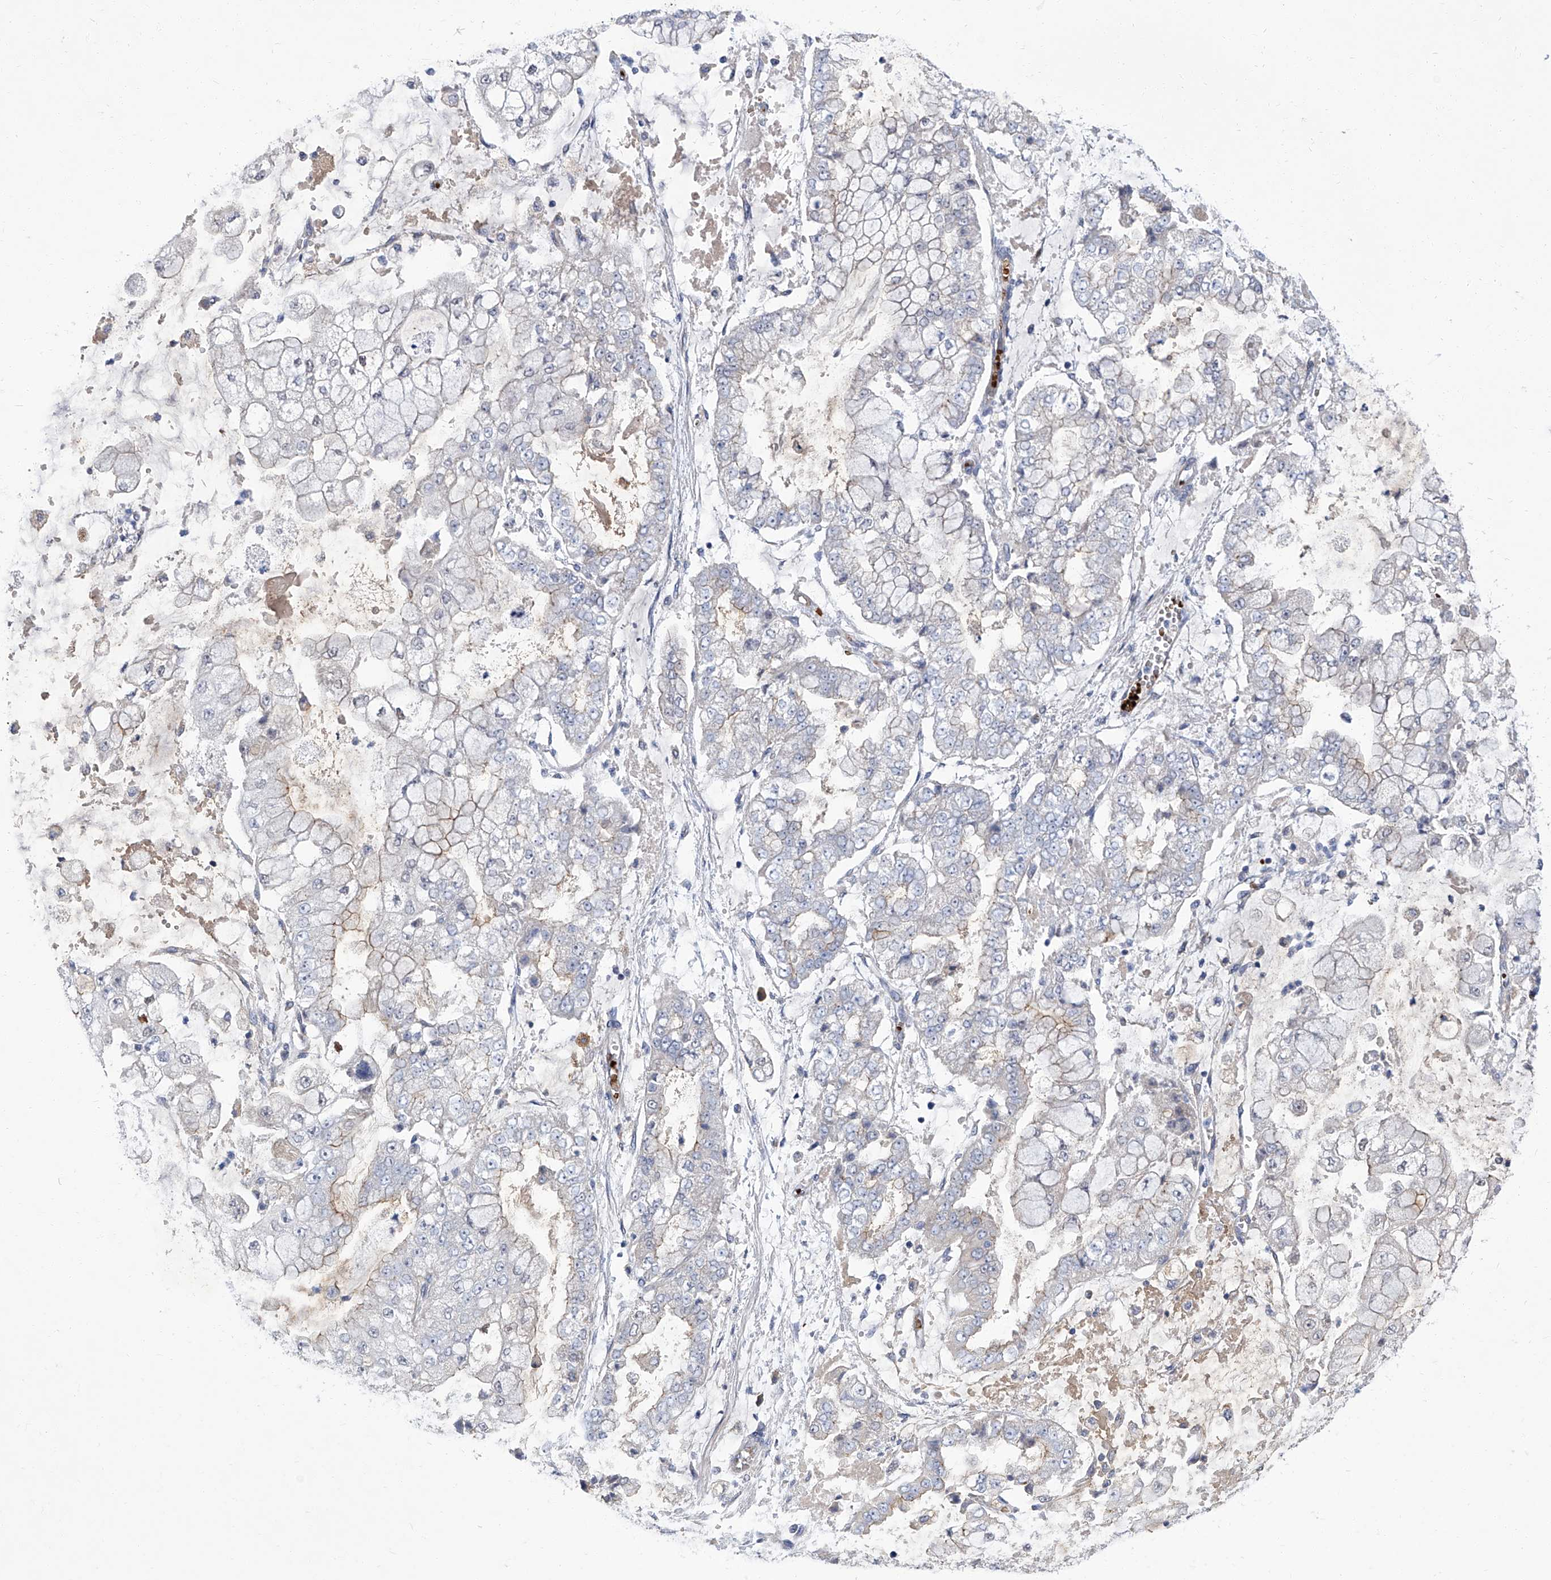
{"staining": {"intensity": "weak", "quantity": "<25%", "location": "cytoplasmic/membranous"}, "tissue": "stomach cancer", "cell_type": "Tumor cells", "image_type": "cancer", "snomed": [{"axis": "morphology", "description": "Adenocarcinoma, NOS"}, {"axis": "topography", "description": "Stomach"}], "caption": "A high-resolution histopathology image shows IHC staining of stomach adenocarcinoma, which demonstrates no significant staining in tumor cells.", "gene": "PARD3", "patient": {"sex": "male", "age": 76}}